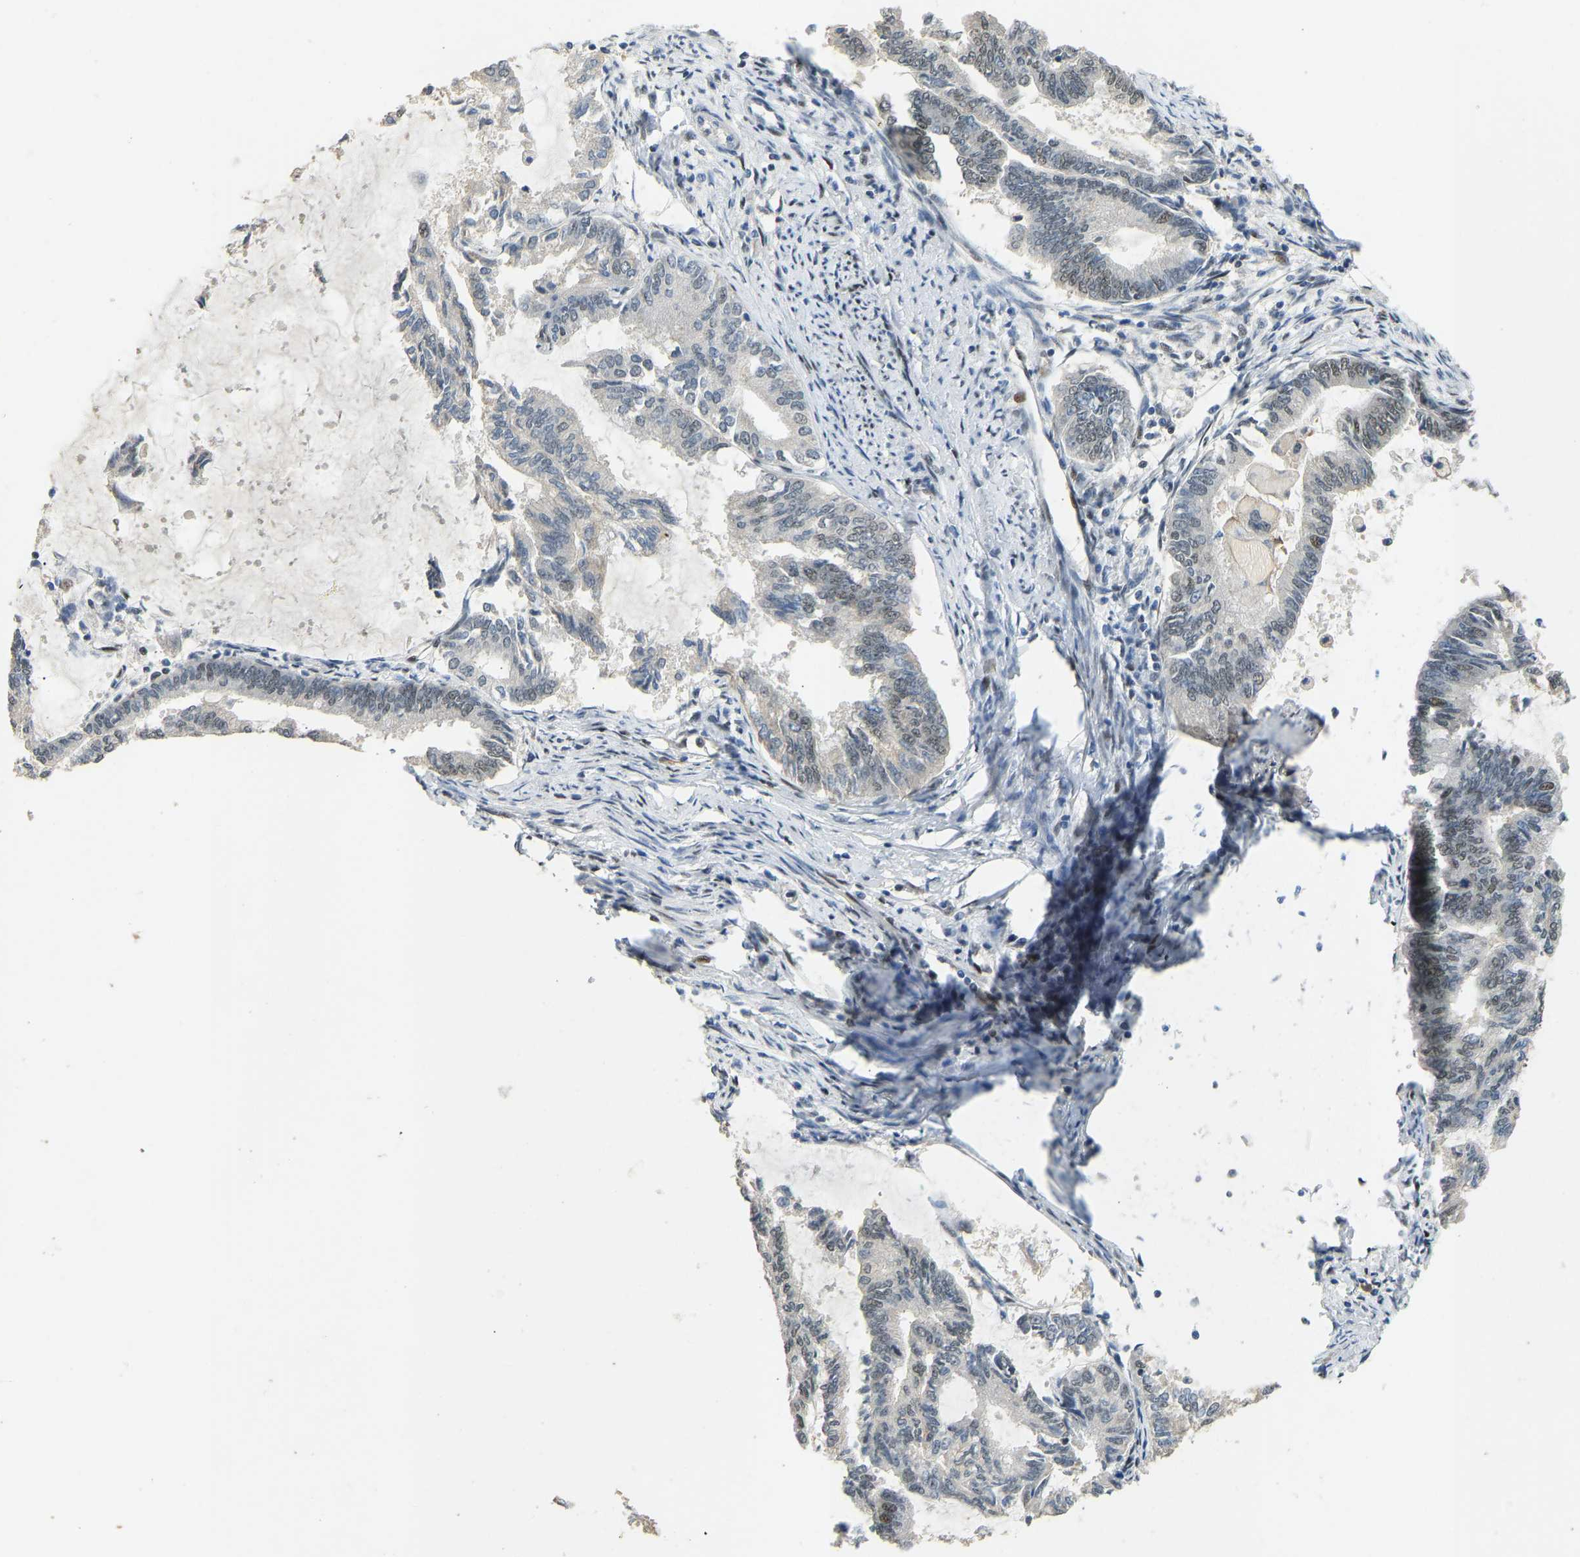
{"staining": {"intensity": "weak", "quantity": "<25%", "location": "nuclear"}, "tissue": "endometrial cancer", "cell_type": "Tumor cells", "image_type": "cancer", "snomed": [{"axis": "morphology", "description": "Adenocarcinoma, NOS"}, {"axis": "topography", "description": "Endometrium"}], "caption": "A histopathology image of endometrial cancer stained for a protein shows no brown staining in tumor cells.", "gene": "FOXK1", "patient": {"sex": "female", "age": 86}}